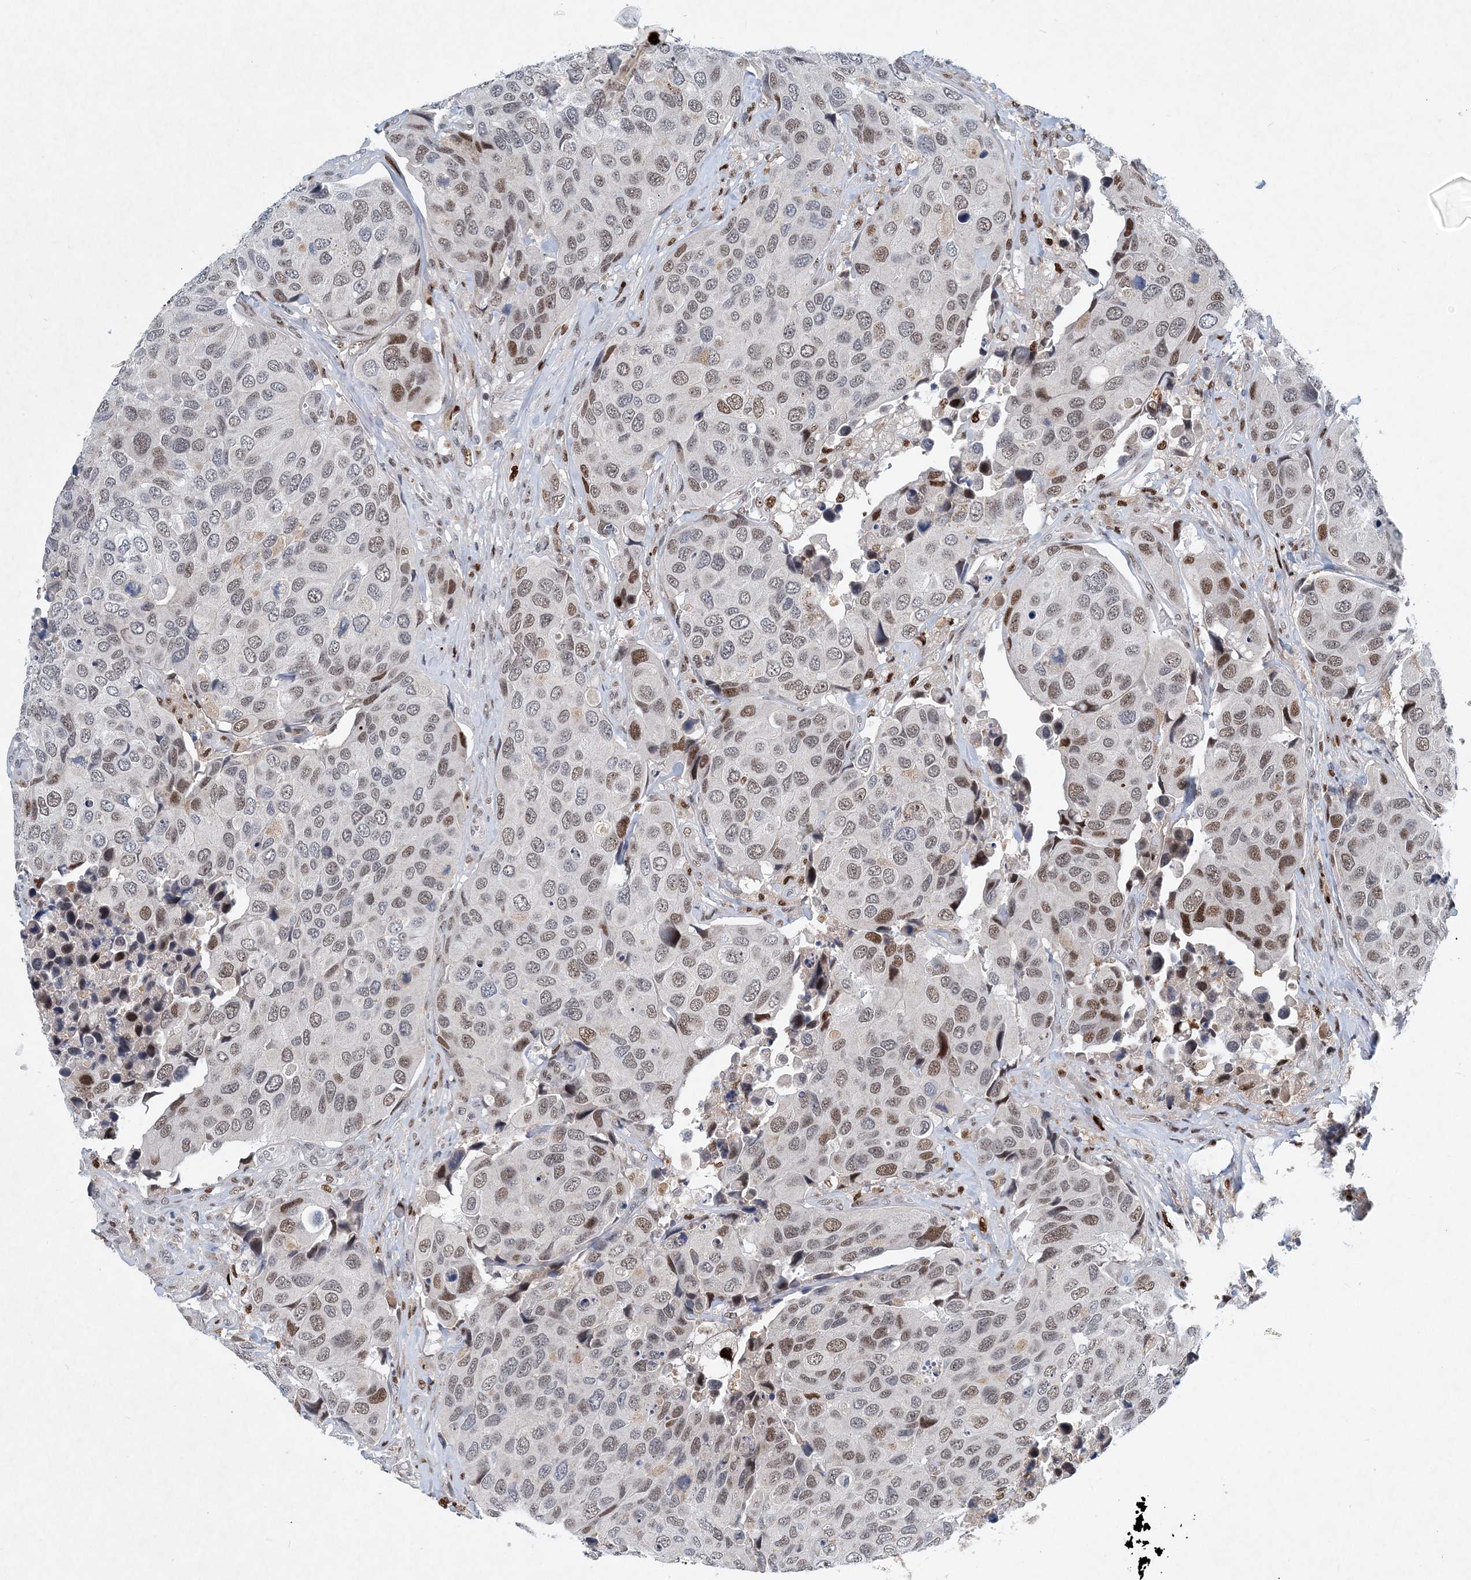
{"staining": {"intensity": "weak", "quantity": "25%-75%", "location": "nuclear"}, "tissue": "urothelial cancer", "cell_type": "Tumor cells", "image_type": "cancer", "snomed": [{"axis": "morphology", "description": "Urothelial carcinoma, High grade"}, {"axis": "topography", "description": "Urinary bladder"}], "caption": "Urothelial carcinoma (high-grade) tissue displays weak nuclear expression in approximately 25%-75% of tumor cells, visualized by immunohistochemistry. The protein of interest is stained brown, and the nuclei are stained in blue (DAB IHC with brightfield microscopy, high magnification).", "gene": "KPNA4", "patient": {"sex": "male", "age": 74}}